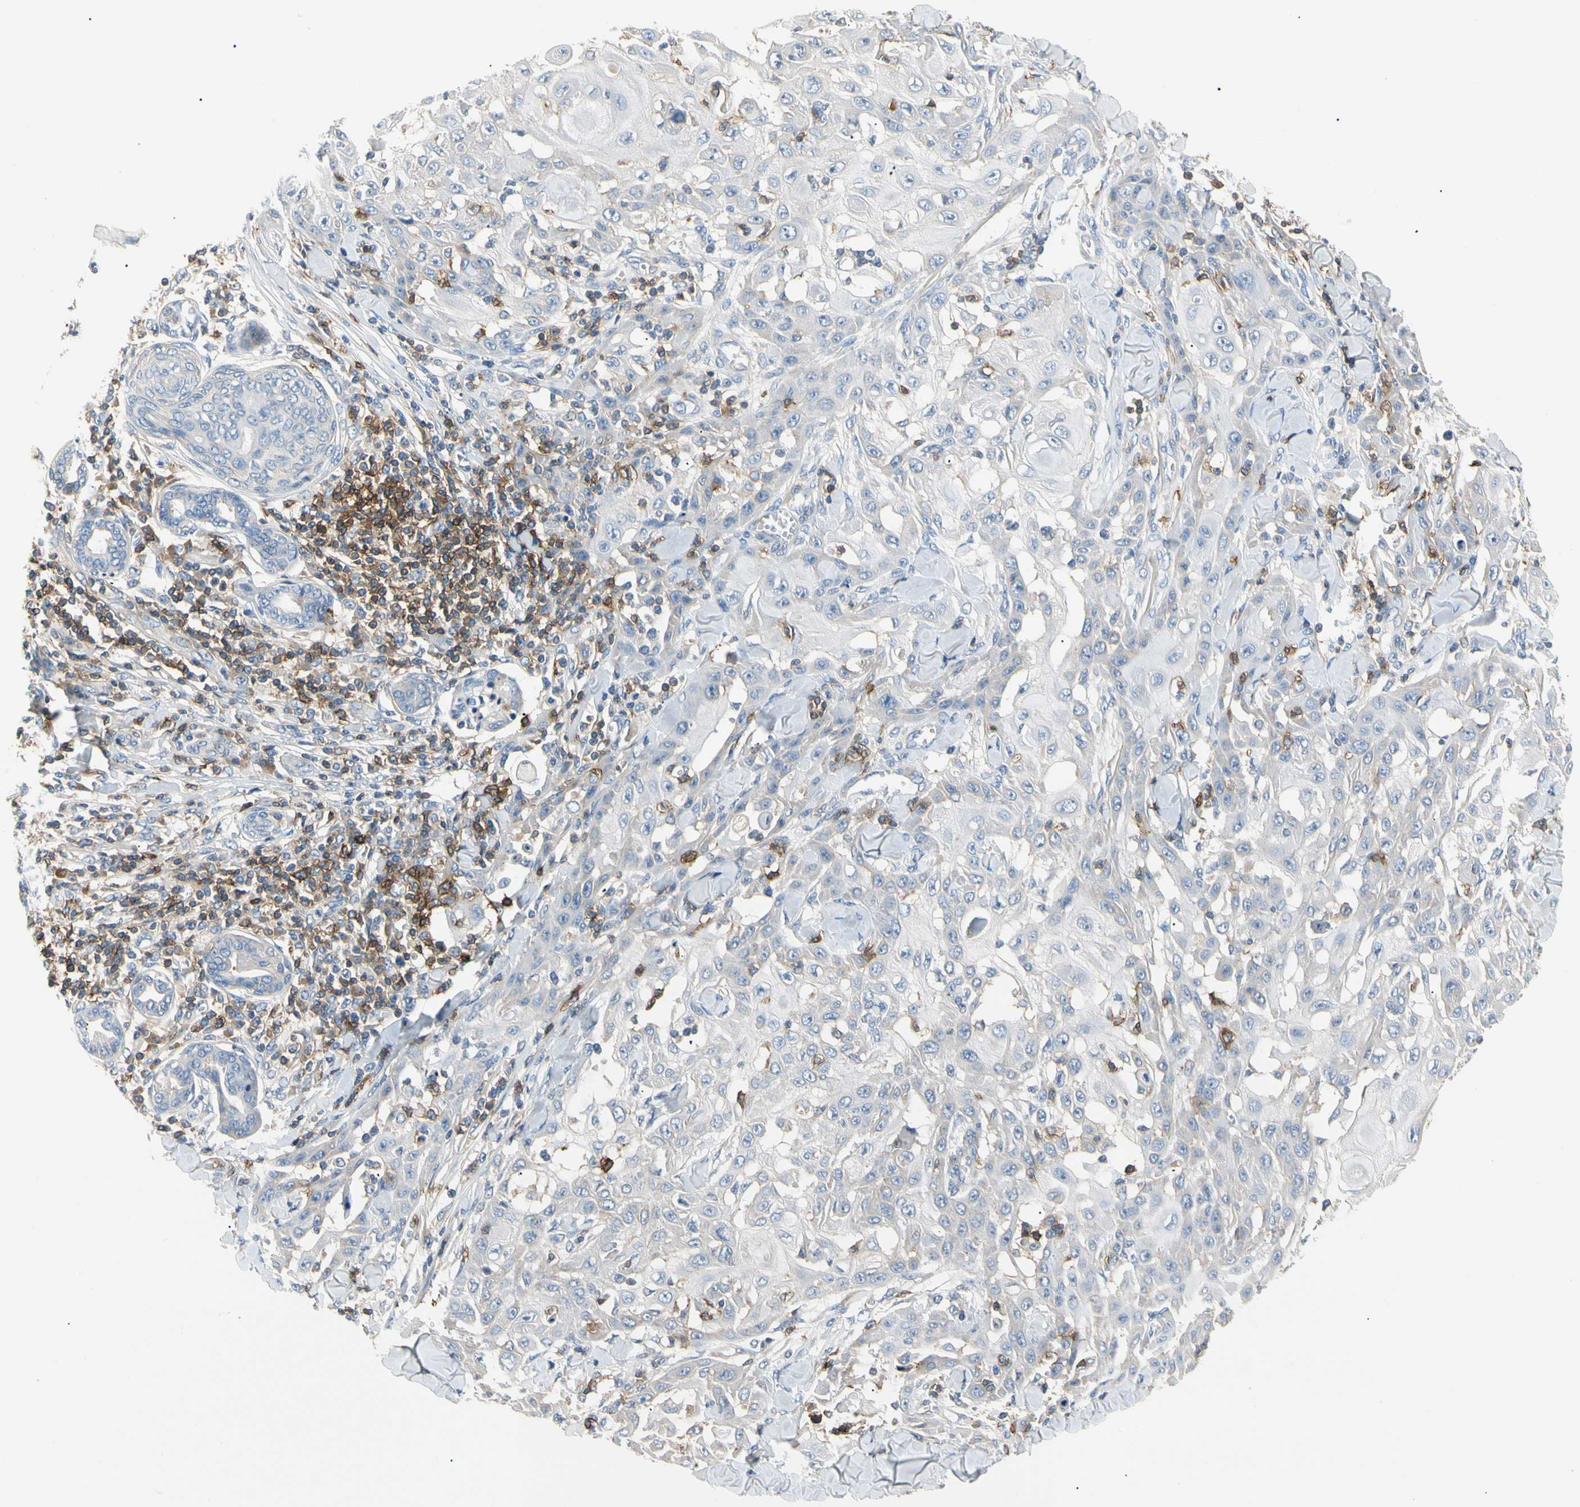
{"staining": {"intensity": "negative", "quantity": "none", "location": "none"}, "tissue": "skin cancer", "cell_type": "Tumor cells", "image_type": "cancer", "snomed": [{"axis": "morphology", "description": "Squamous cell carcinoma, NOS"}, {"axis": "topography", "description": "Skin"}], "caption": "Immunohistochemistry (IHC) histopathology image of skin cancer stained for a protein (brown), which displays no expression in tumor cells.", "gene": "TNFRSF18", "patient": {"sex": "male", "age": 24}}